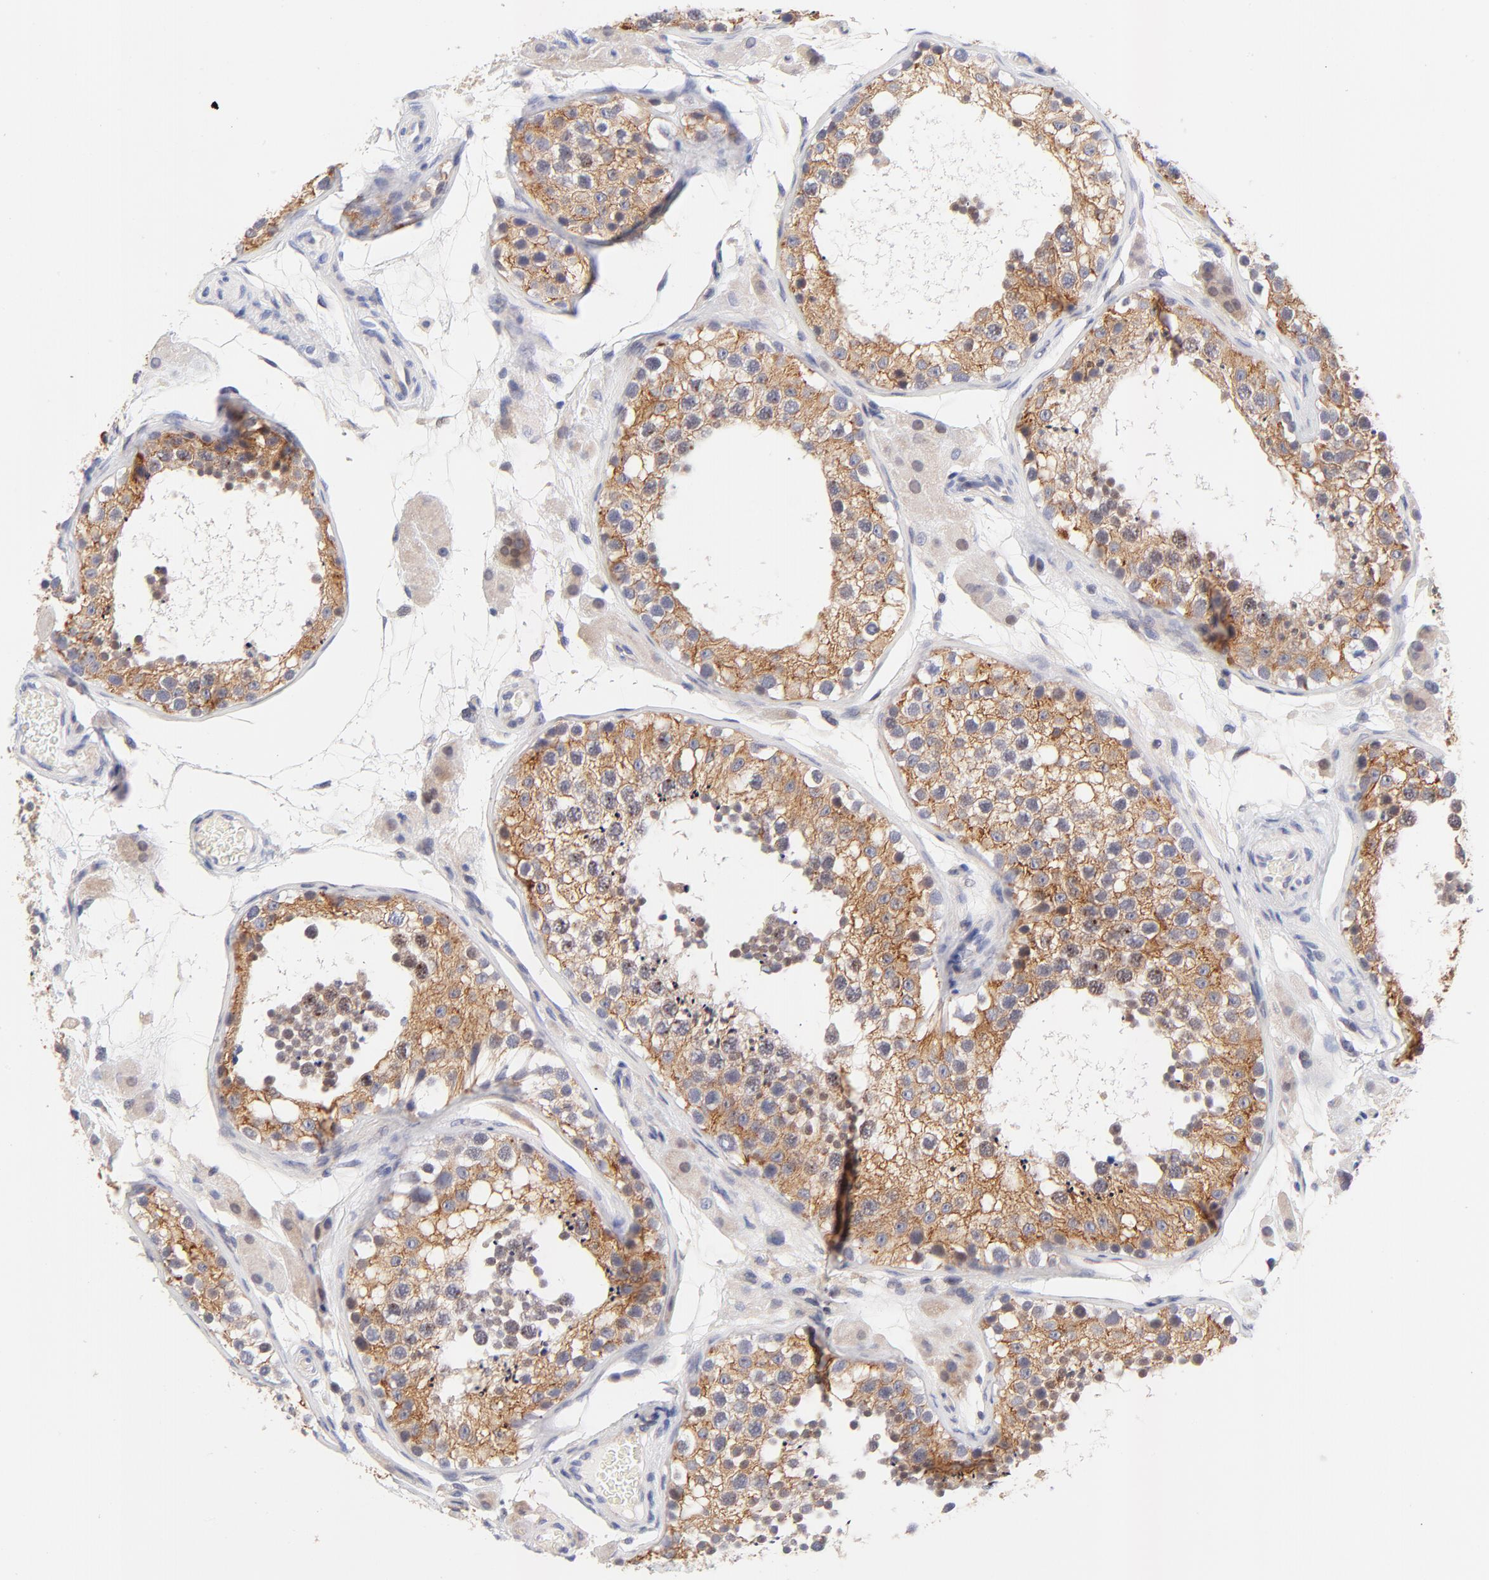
{"staining": {"intensity": "moderate", "quantity": ">75%", "location": "cytoplasmic/membranous"}, "tissue": "testis", "cell_type": "Cells in seminiferous ducts", "image_type": "normal", "snomed": [{"axis": "morphology", "description": "Normal tissue, NOS"}, {"axis": "topography", "description": "Testis"}], "caption": "An image of human testis stained for a protein exhibits moderate cytoplasmic/membranous brown staining in cells in seminiferous ducts. The protein is shown in brown color, while the nuclei are stained blue.", "gene": "AFF2", "patient": {"sex": "male", "age": 26}}